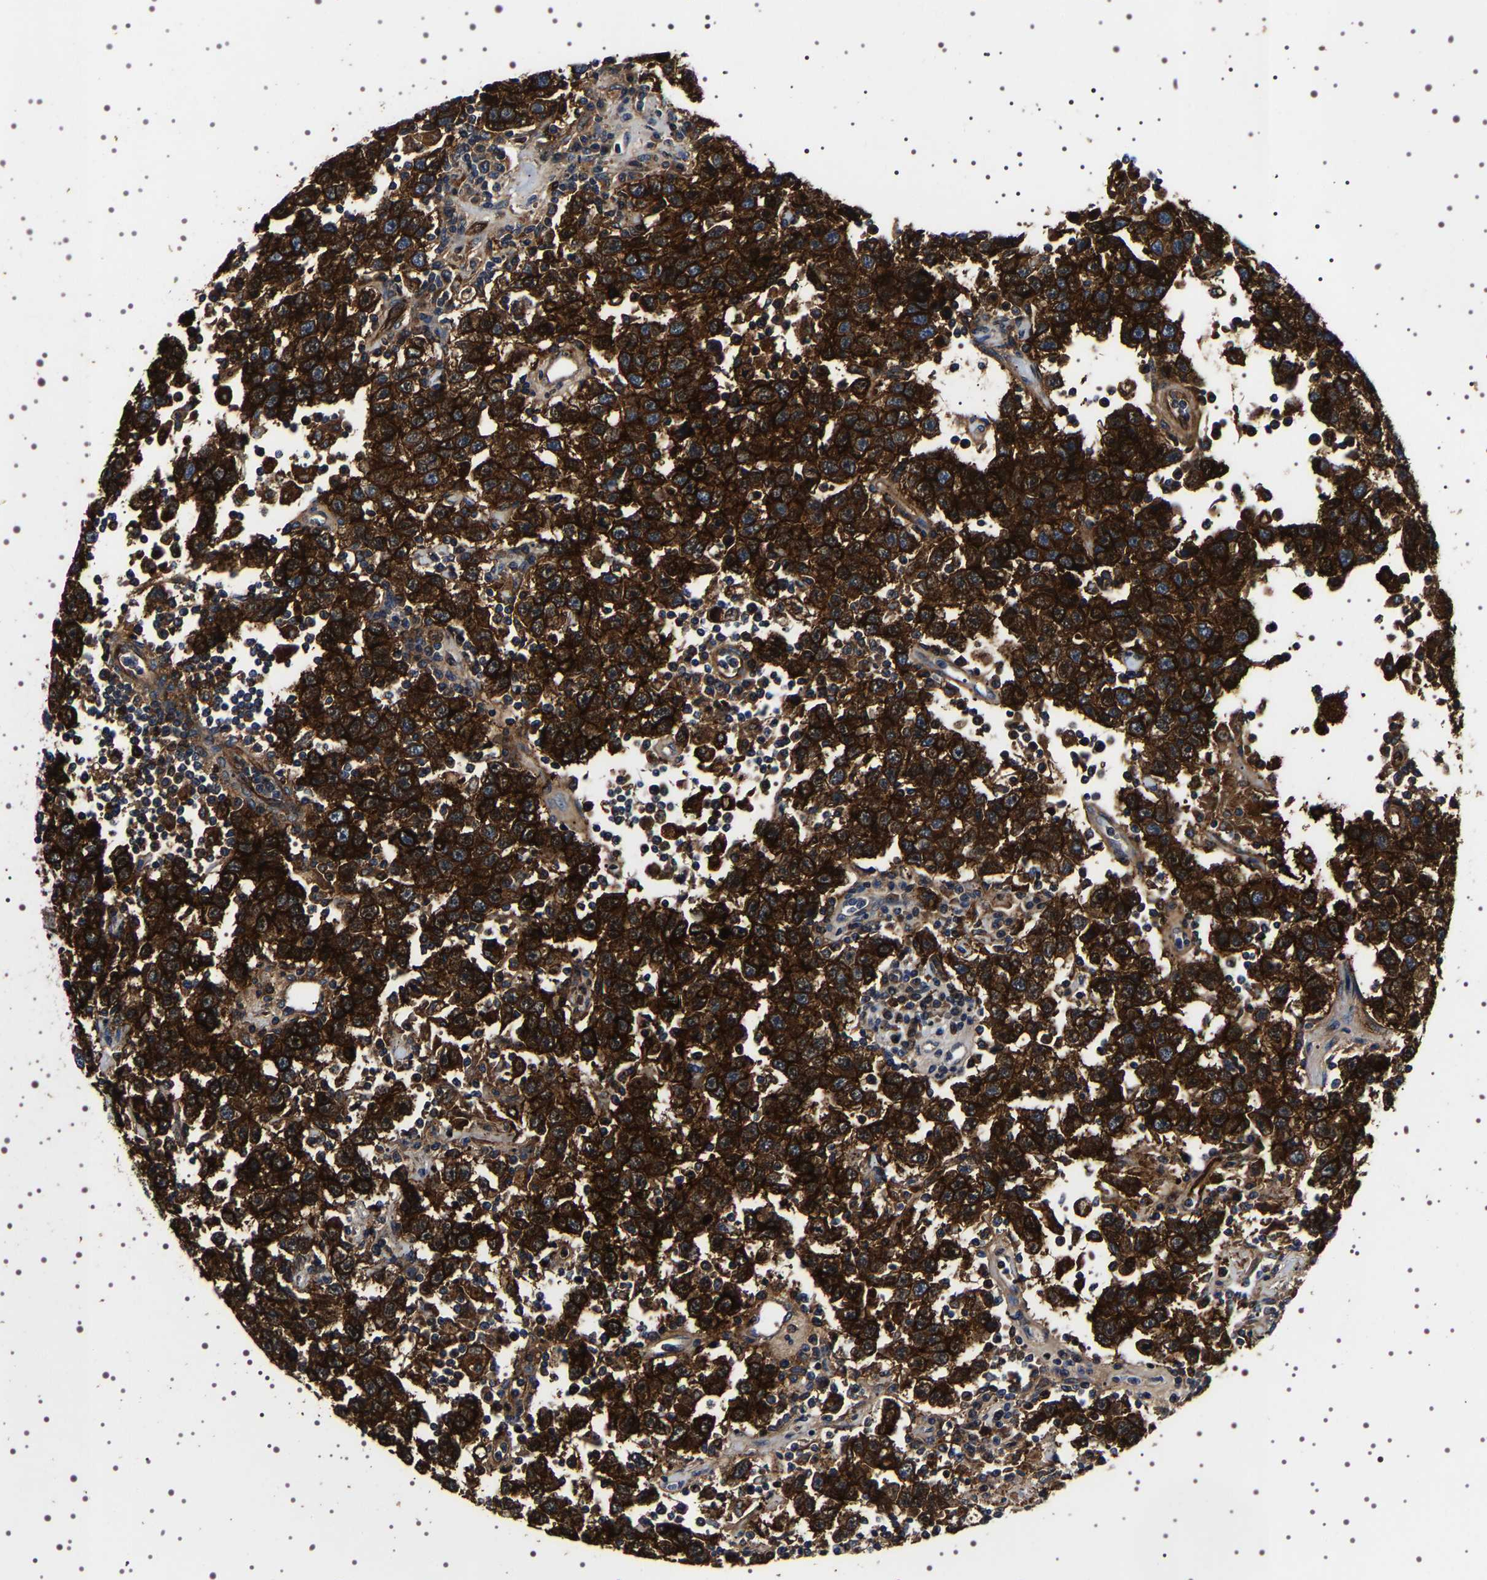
{"staining": {"intensity": "strong", "quantity": ">75%", "location": "cytoplasmic/membranous"}, "tissue": "testis cancer", "cell_type": "Tumor cells", "image_type": "cancer", "snomed": [{"axis": "morphology", "description": "Seminoma, NOS"}, {"axis": "topography", "description": "Testis"}], "caption": "A high amount of strong cytoplasmic/membranous expression is present in about >75% of tumor cells in testis cancer (seminoma) tissue.", "gene": "ALPL", "patient": {"sex": "male", "age": 41}}